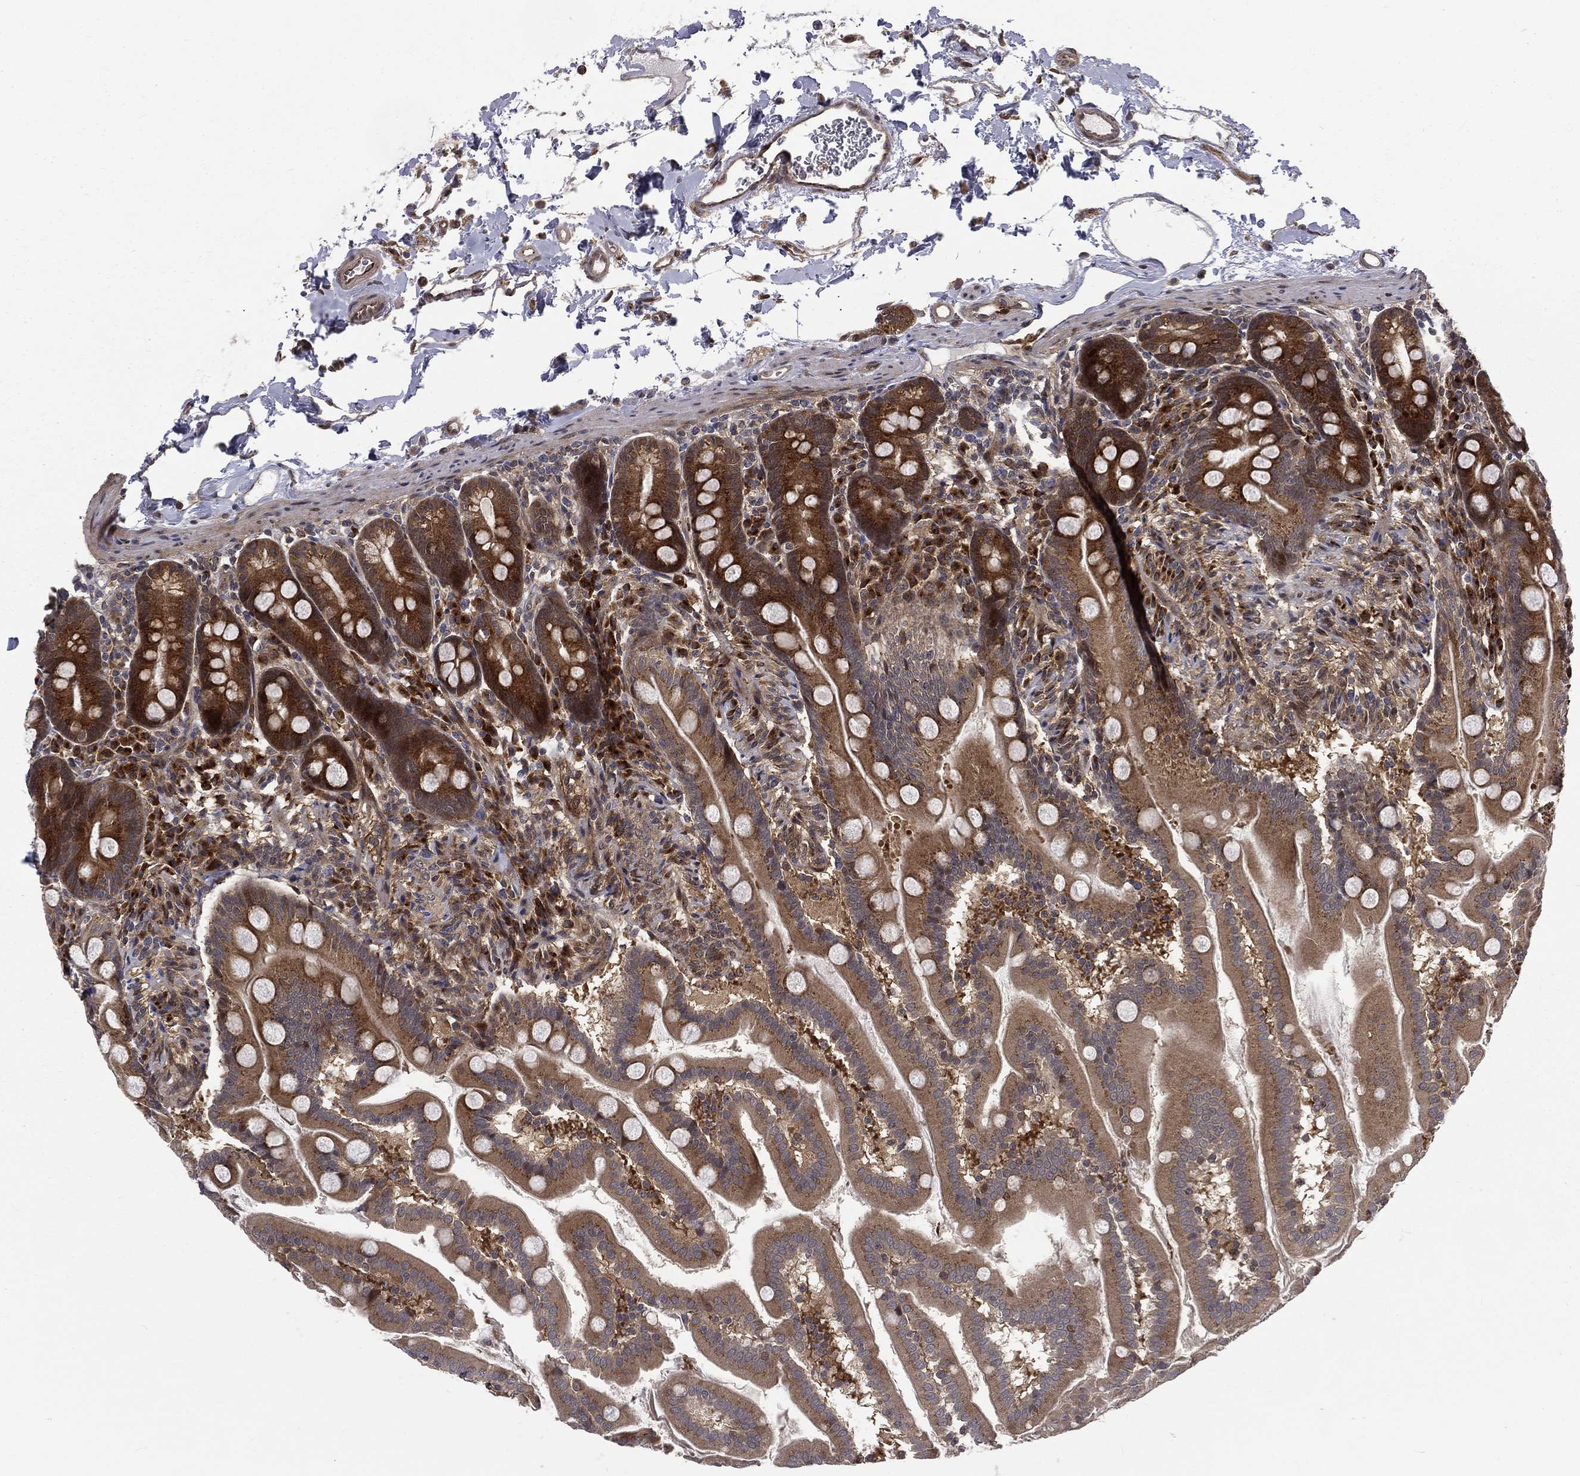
{"staining": {"intensity": "strong", "quantity": "<25%", "location": "cytoplasmic/membranous"}, "tissue": "small intestine", "cell_type": "Glandular cells", "image_type": "normal", "snomed": [{"axis": "morphology", "description": "Normal tissue, NOS"}, {"axis": "topography", "description": "Small intestine"}], "caption": "Small intestine stained with DAB (3,3'-diaminobenzidine) IHC reveals medium levels of strong cytoplasmic/membranous positivity in about <25% of glandular cells. The staining was performed using DAB (3,3'-diaminobenzidine) to visualize the protein expression in brown, while the nuclei were stained in blue with hematoxylin (Magnification: 20x).", "gene": "ARL3", "patient": {"sex": "female", "age": 44}}